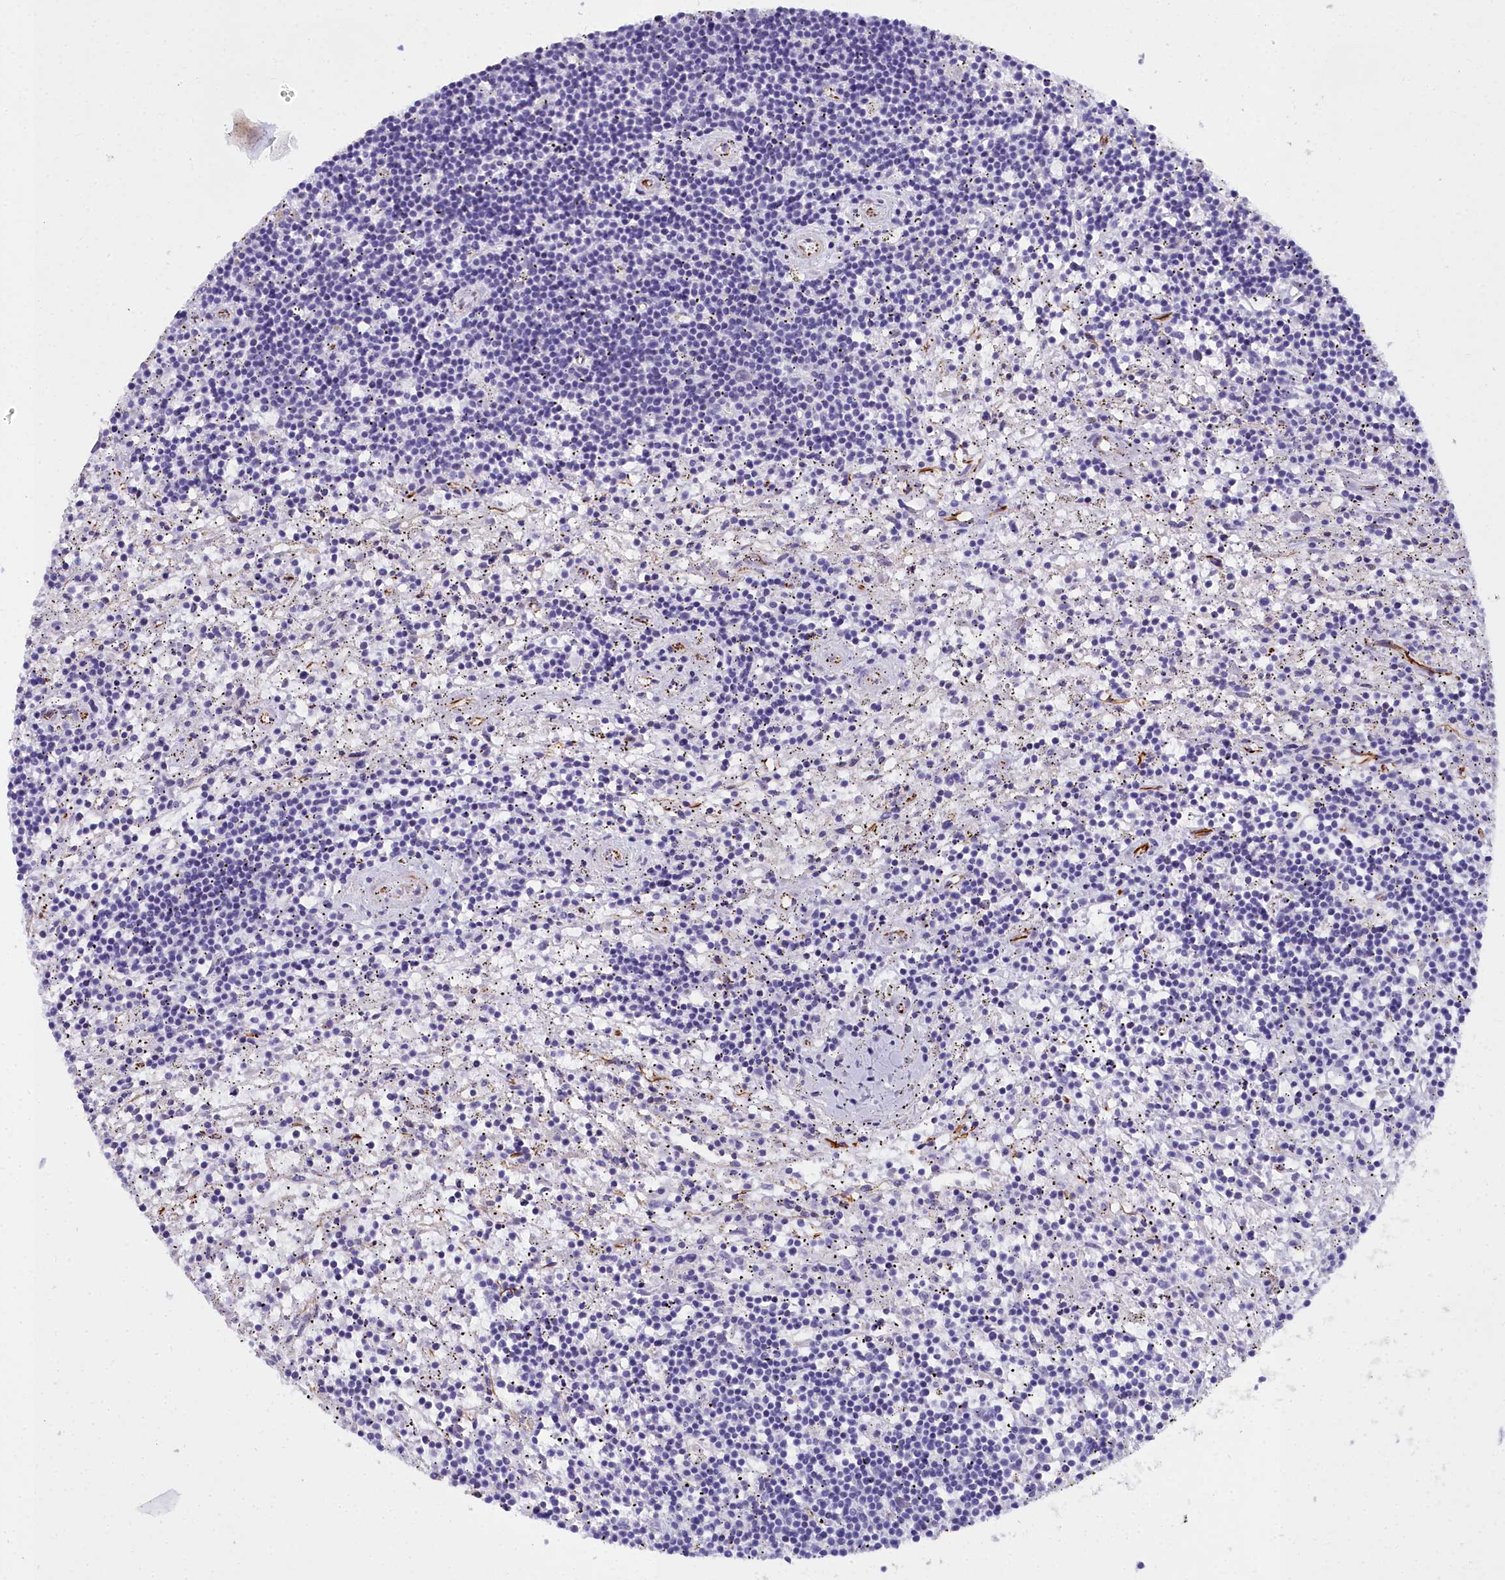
{"staining": {"intensity": "negative", "quantity": "none", "location": "none"}, "tissue": "lymphoma", "cell_type": "Tumor cells", "image_type": "cancer", "snomed": [{"axis": "morphology", "description": "Malignant lymphoma, non-Hodgkin's type, Low grade"}, {"axis": "topography", "description": "Spleen"}], "caption": "Lymphoma was stained to show a protein in brown. There is no significant staining in tumor cells.", "gene": "TIMM22", "patient": {"sex": "male", "age": 76}}